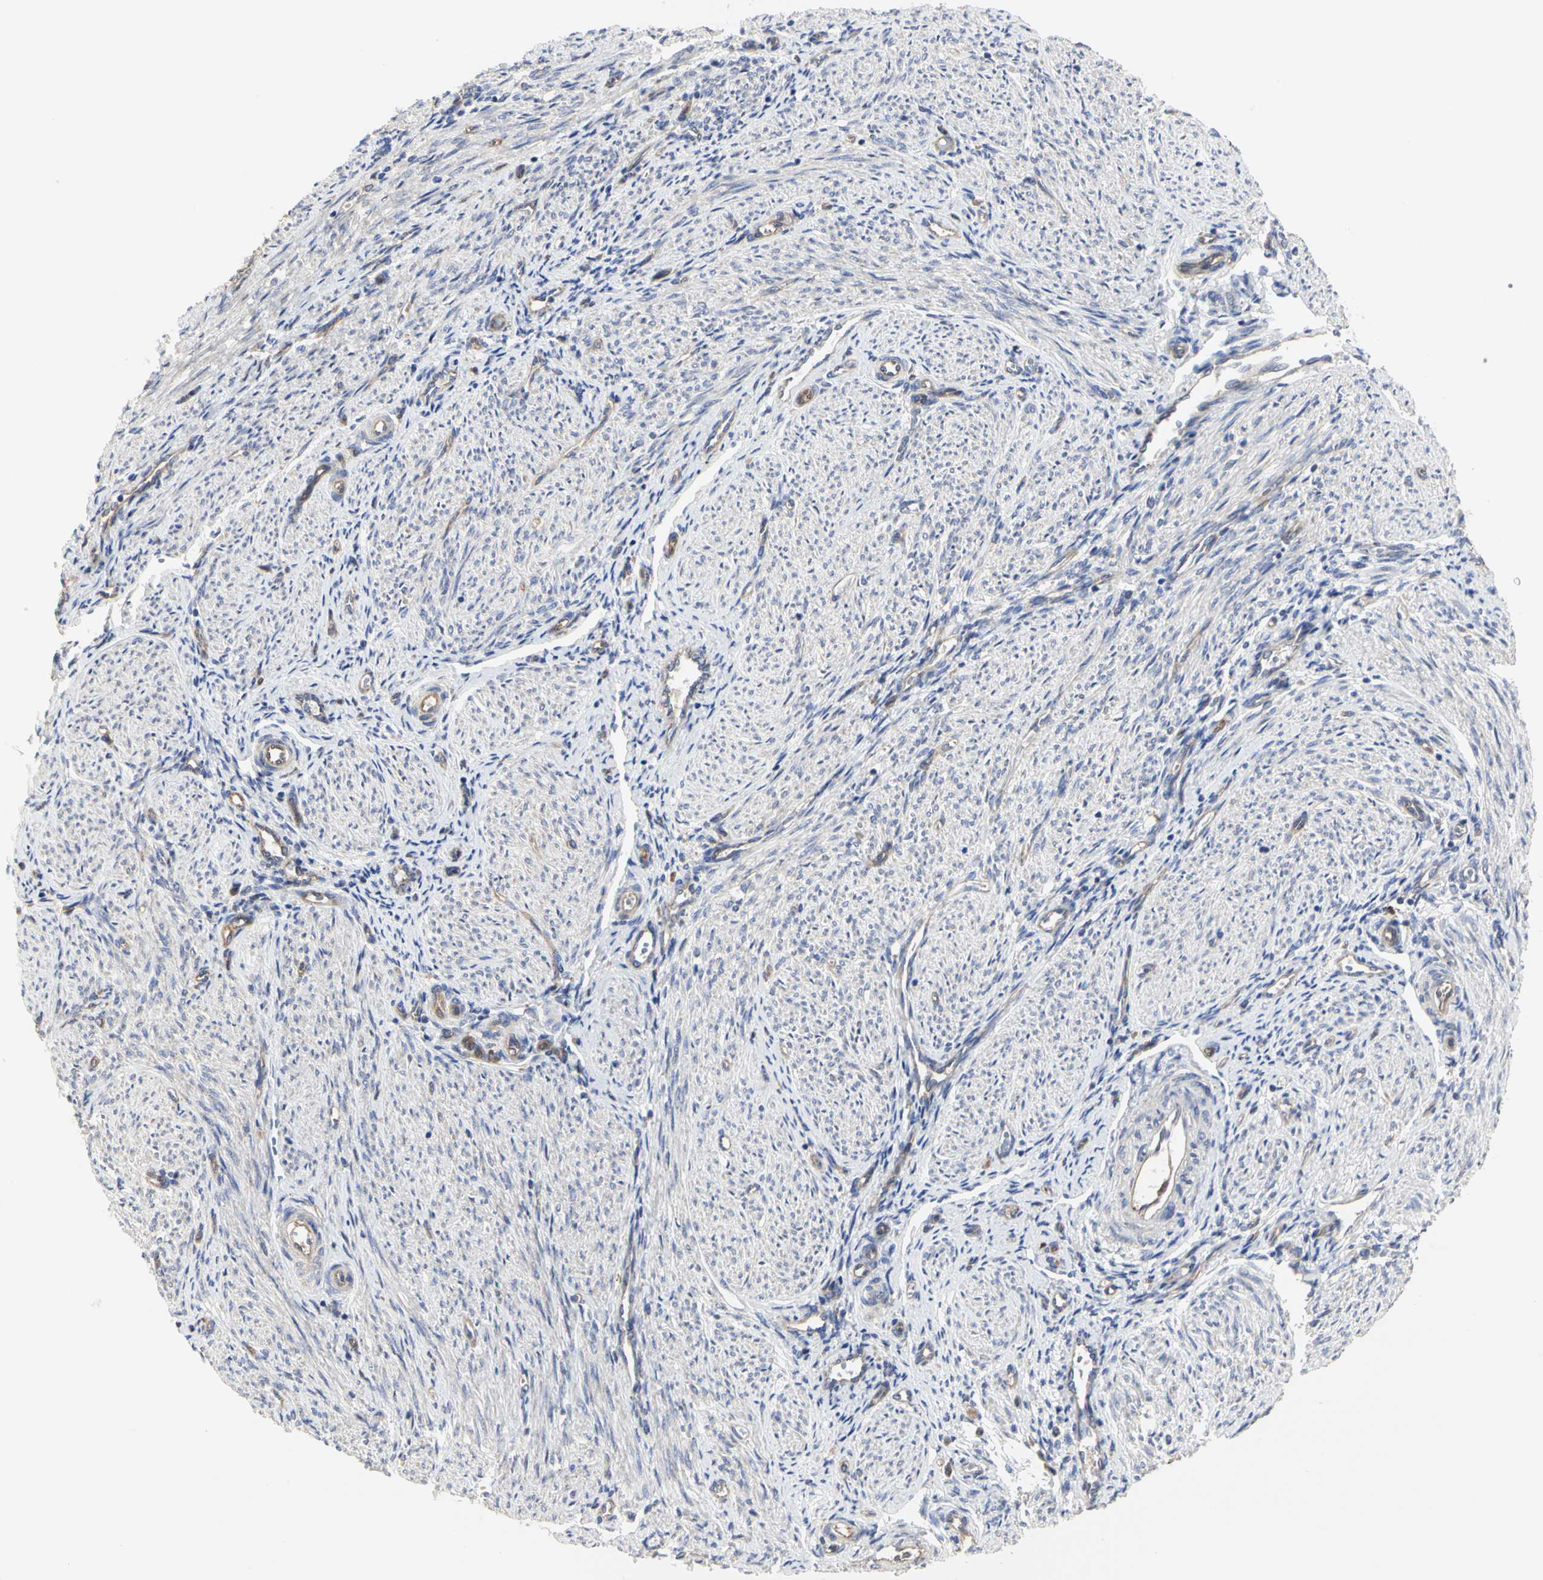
{"staining": {"intensity": "weak", "quantity": "<25%", "location": "cytoplasmic/membranous"}, "tissue": "endometrium", "cell_type": "Cells in endometrial stroma", "image_type": "normal", "snomed": [{"axis": "morphology", "description": "Normal tissue, NOS"}, {"axis": "topography", "description": "Endometrium"}], "caption": "Immunohistochemical staining of unremarkable human endometrium demonstrates no significant expression in cells in endometrial stroma.", "gene": "C3orf52", "patient": {"sex": "female", "age": 36}}